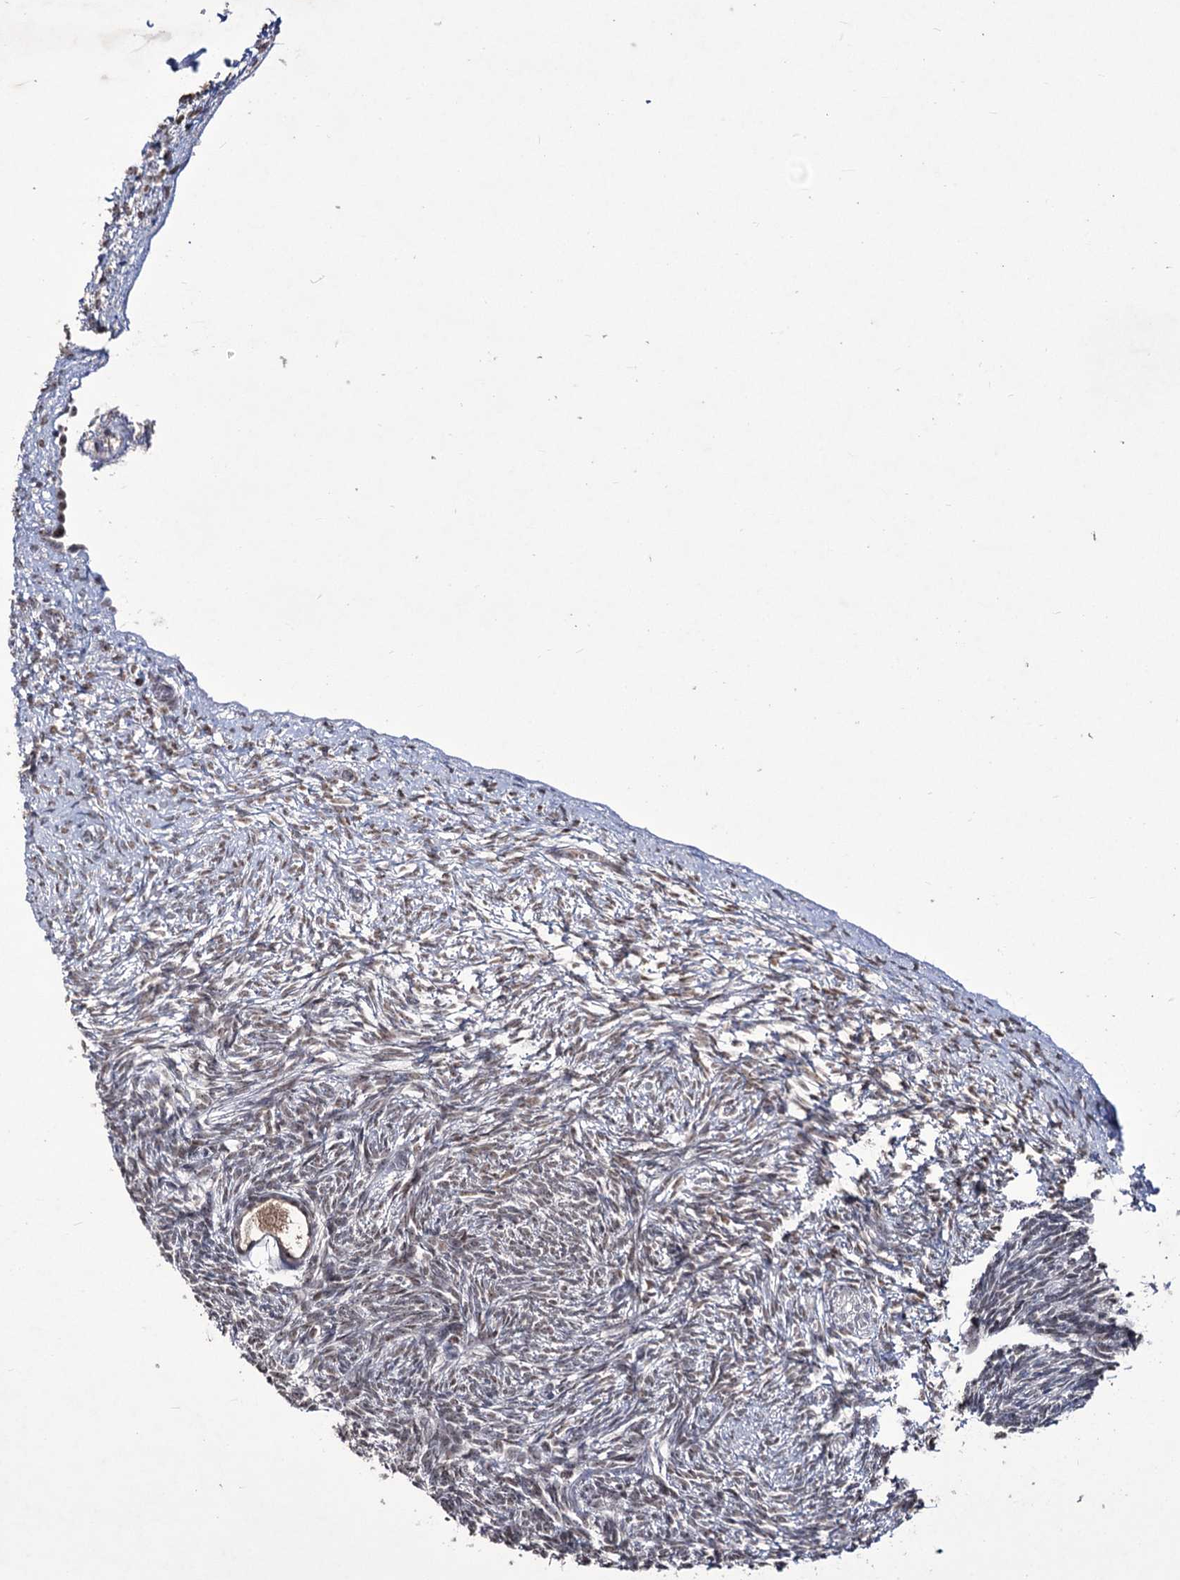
{"staining": {"intensity": "moderate", "quantity": ">75%", "location": "cytoplasmic/membranous,nuclear"}, "tissue": "ovary", "cell_type": "Follicle cells", "image_type": "normal", "snomed": [{"axis": "morphology", "description": "Normal tissue, NOS"}, {"axis": "topography", "description": "Ovary"}], "caption": "DAB immunohistochemical staining of benign ovary demonstrates moderate cytoplasmic/membranous,nuclear protein expression in about >75% of follicle cells.", "gene": "VGLL4", "patient": {"sex": "female", "age": 34}}